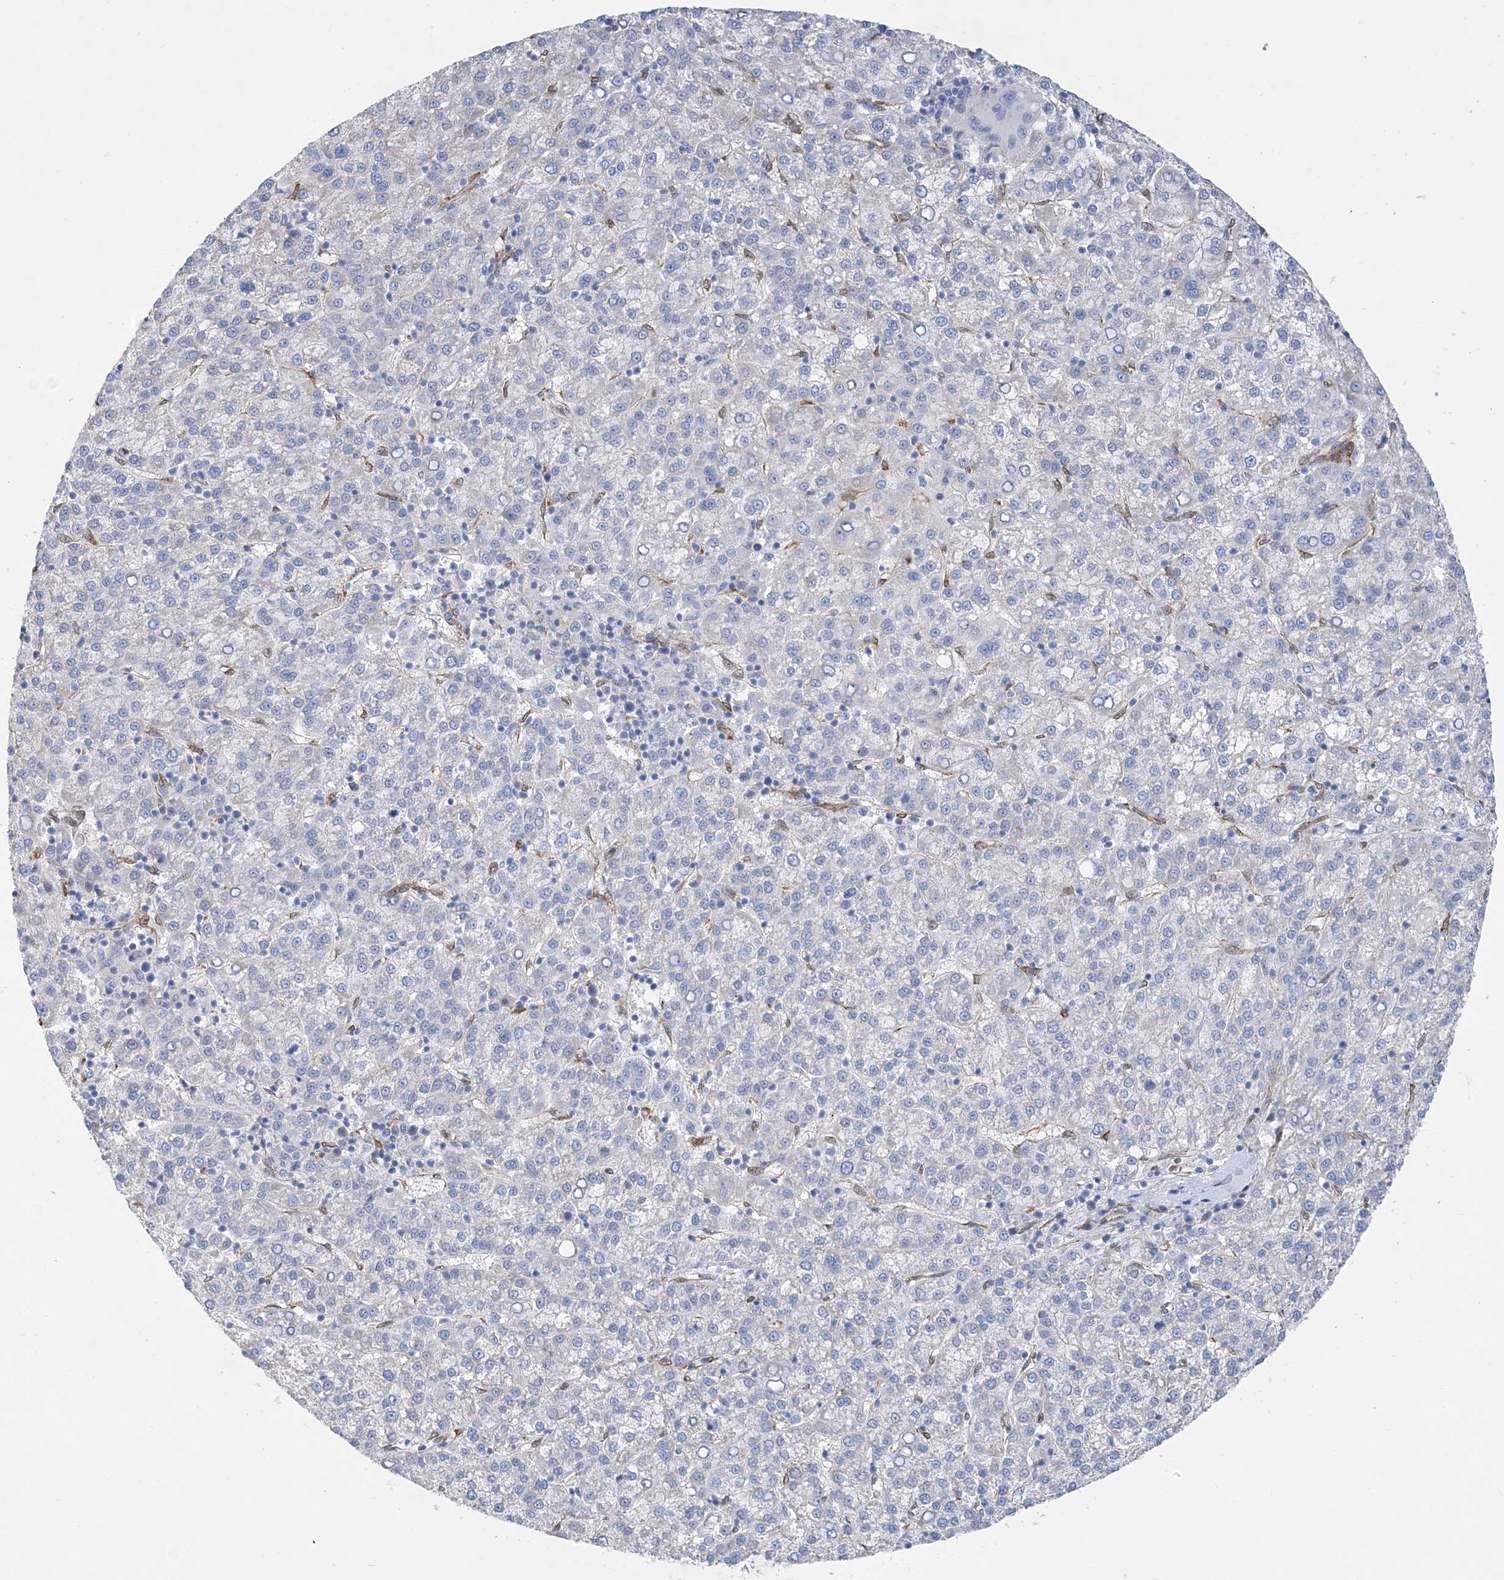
{"staining": {"intensity": "negative", "quantity": "none", "location": "none"}, "tissue": "liver cancer", "cell_type": "Tumor cells", "image_type": "cancer", "snomed": [{"axis": "morphology", "description": "Carcinoma, Hepatocellular, NOS"}, {"axis": "topography", "description": "Liver"}], "caption": "Hepatocellular carcinoma (liver) stained for a protein using IHC shows no expression tumor cells.", "gene": "RBMS3", "patient": {"sex": "female", "age": 58}}